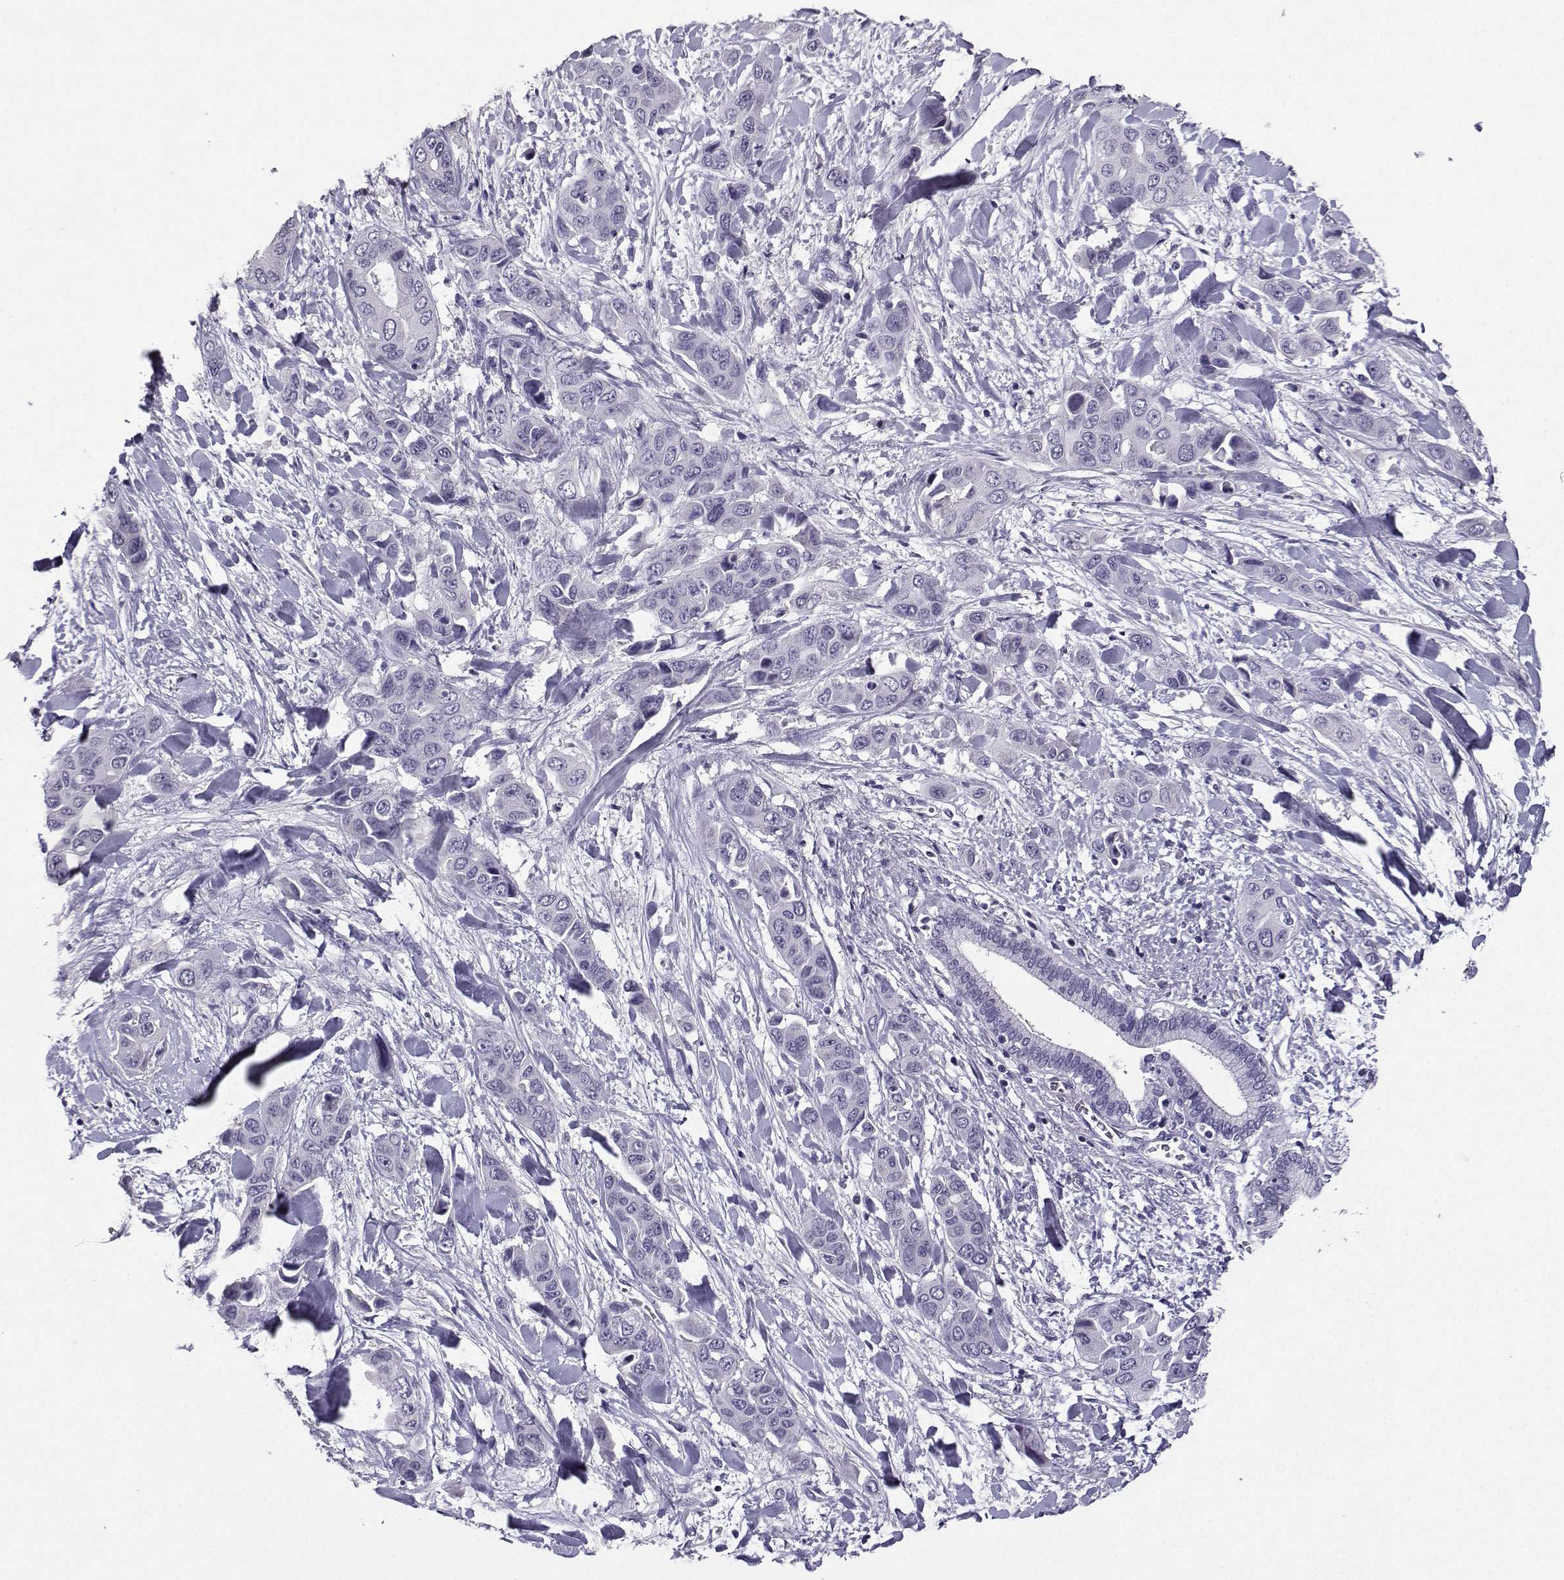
{"staining": {"intensity": "negative", "quantity": "none", "location": "none"}, "tissue": "liver cancer", "cell_type": "Tumor cells", "image_type": "cancer", "snomed": [{"axis": "morphology", "description": "Cholangiocarcinoma"}, {"axis": "topography", "description": "Liver"}], "caption": "Cholangiocarcinoma (liver) was stained to show a protein in brown. There is no significant positivity in tumor cells.", "gene": "SPAG11B", "patient": {"sex": "female", "age": 52}}